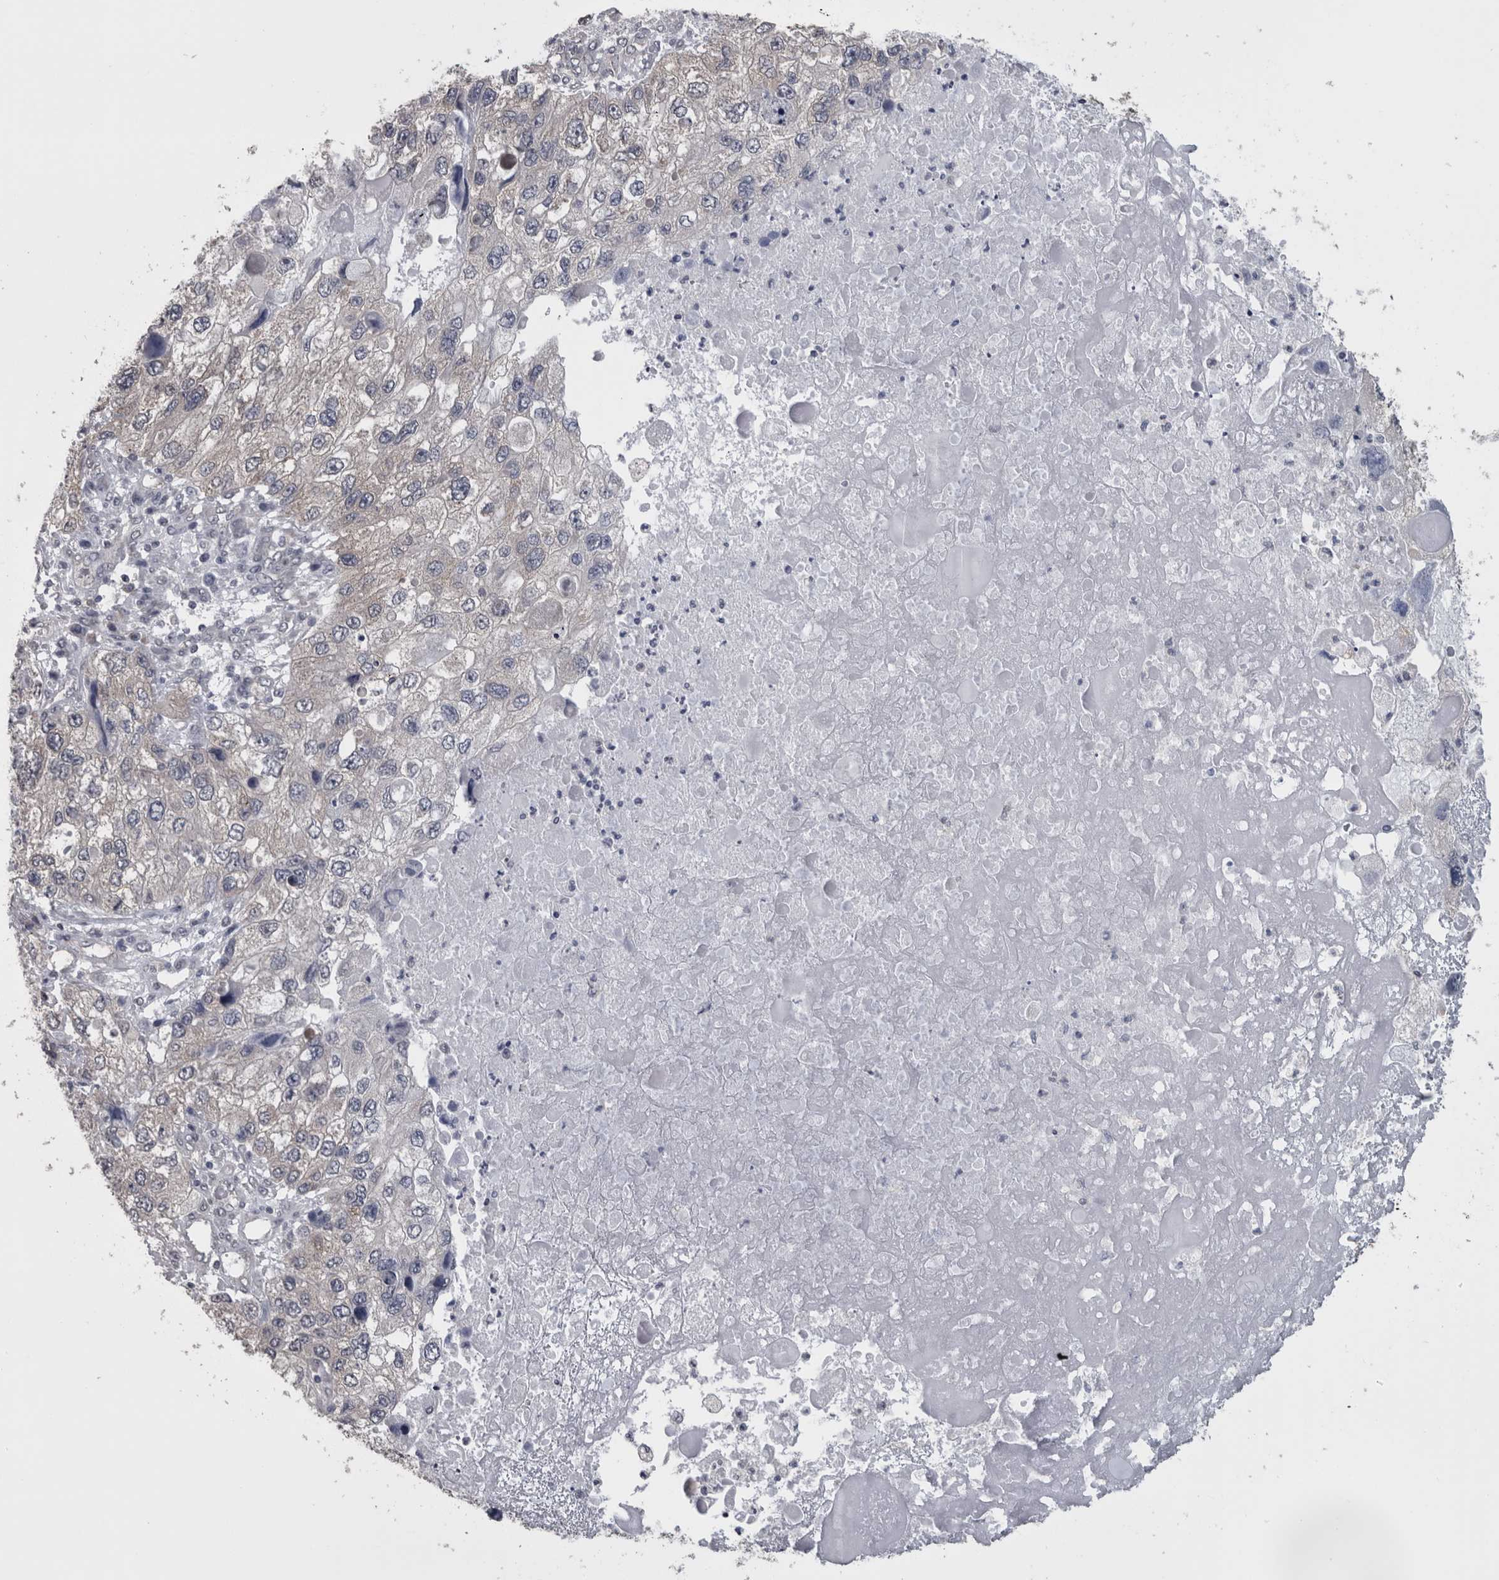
{"staining": {"intensity": "negative", "quantity": "none", "location": "none"}, "tissue": "endometrial cancer", "cell_type": "Tumor cells", "image_type": "cancer", "snomed": [{"axis": "morphology", "description": "Adenocarcinoma, NOS"}, {"axis": "topography", "description": "Endometrium"}], "caption": "A high-resolution image shows immunohistochemistry (IHC) staining of endometrial adenocarcinoma, which displays no significant positivity in tumor cells.", "gene": "DDX6", "patient": {"sex": "female", "age": 49}}